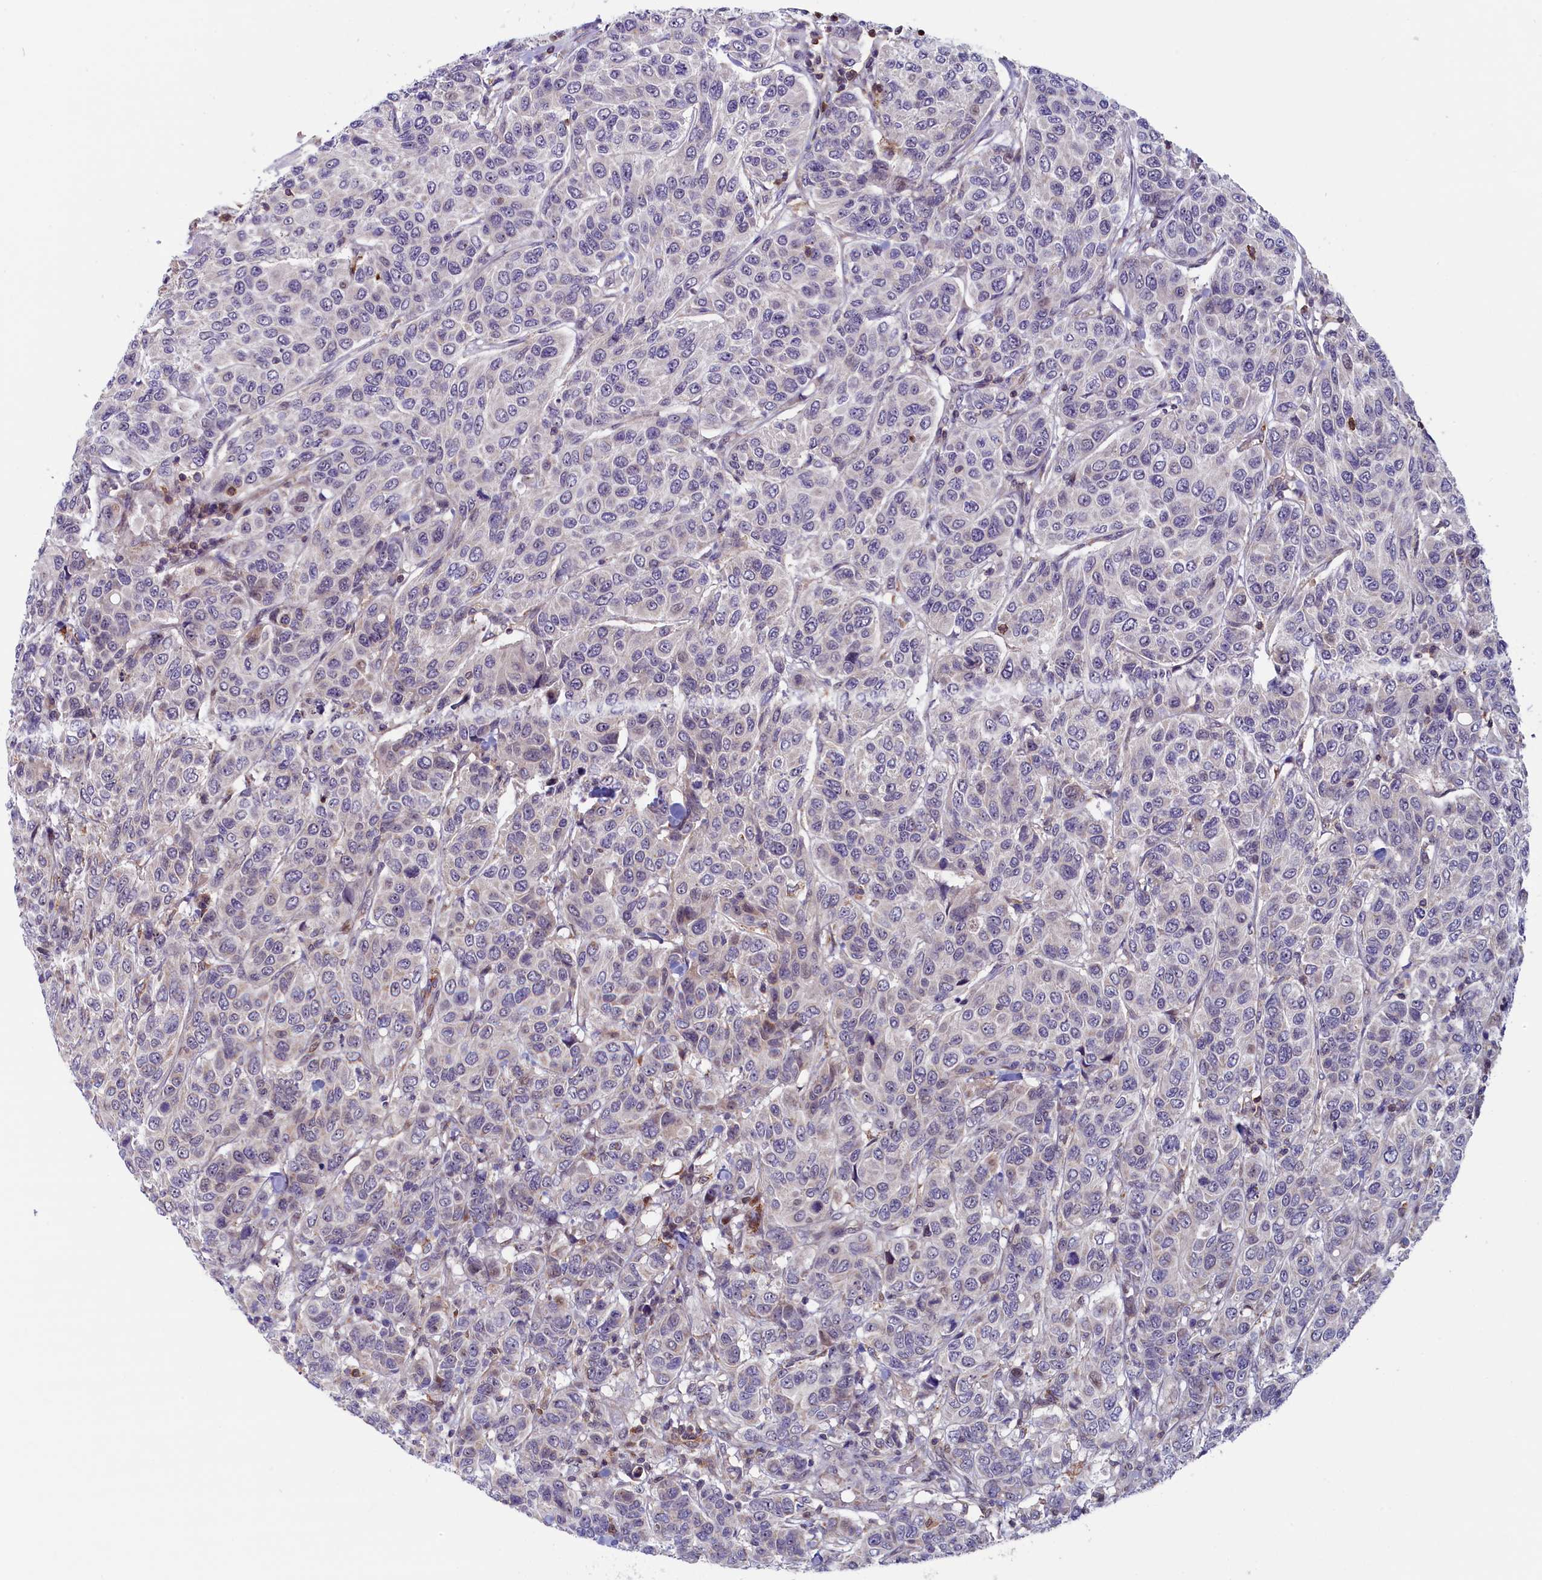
{"staining": {"intensity": "negative", "quantity": "none", "location": "none"}, "tissue": "breast cancer", "cell_type": "Tumor cells", "image_type": "cancer", "snomed": [{"axis": "morphology", "description": "Duct carcinoma"}, {"axis": "topography", "description": "Breast"}], "caption": "A histopathology image of invasive ductal carcinoma (breast) stained for a protein displays no brown staining in tumor cells.", "gene": "CIAPIN1", "patient": {"sex": "female", "age": 55}}